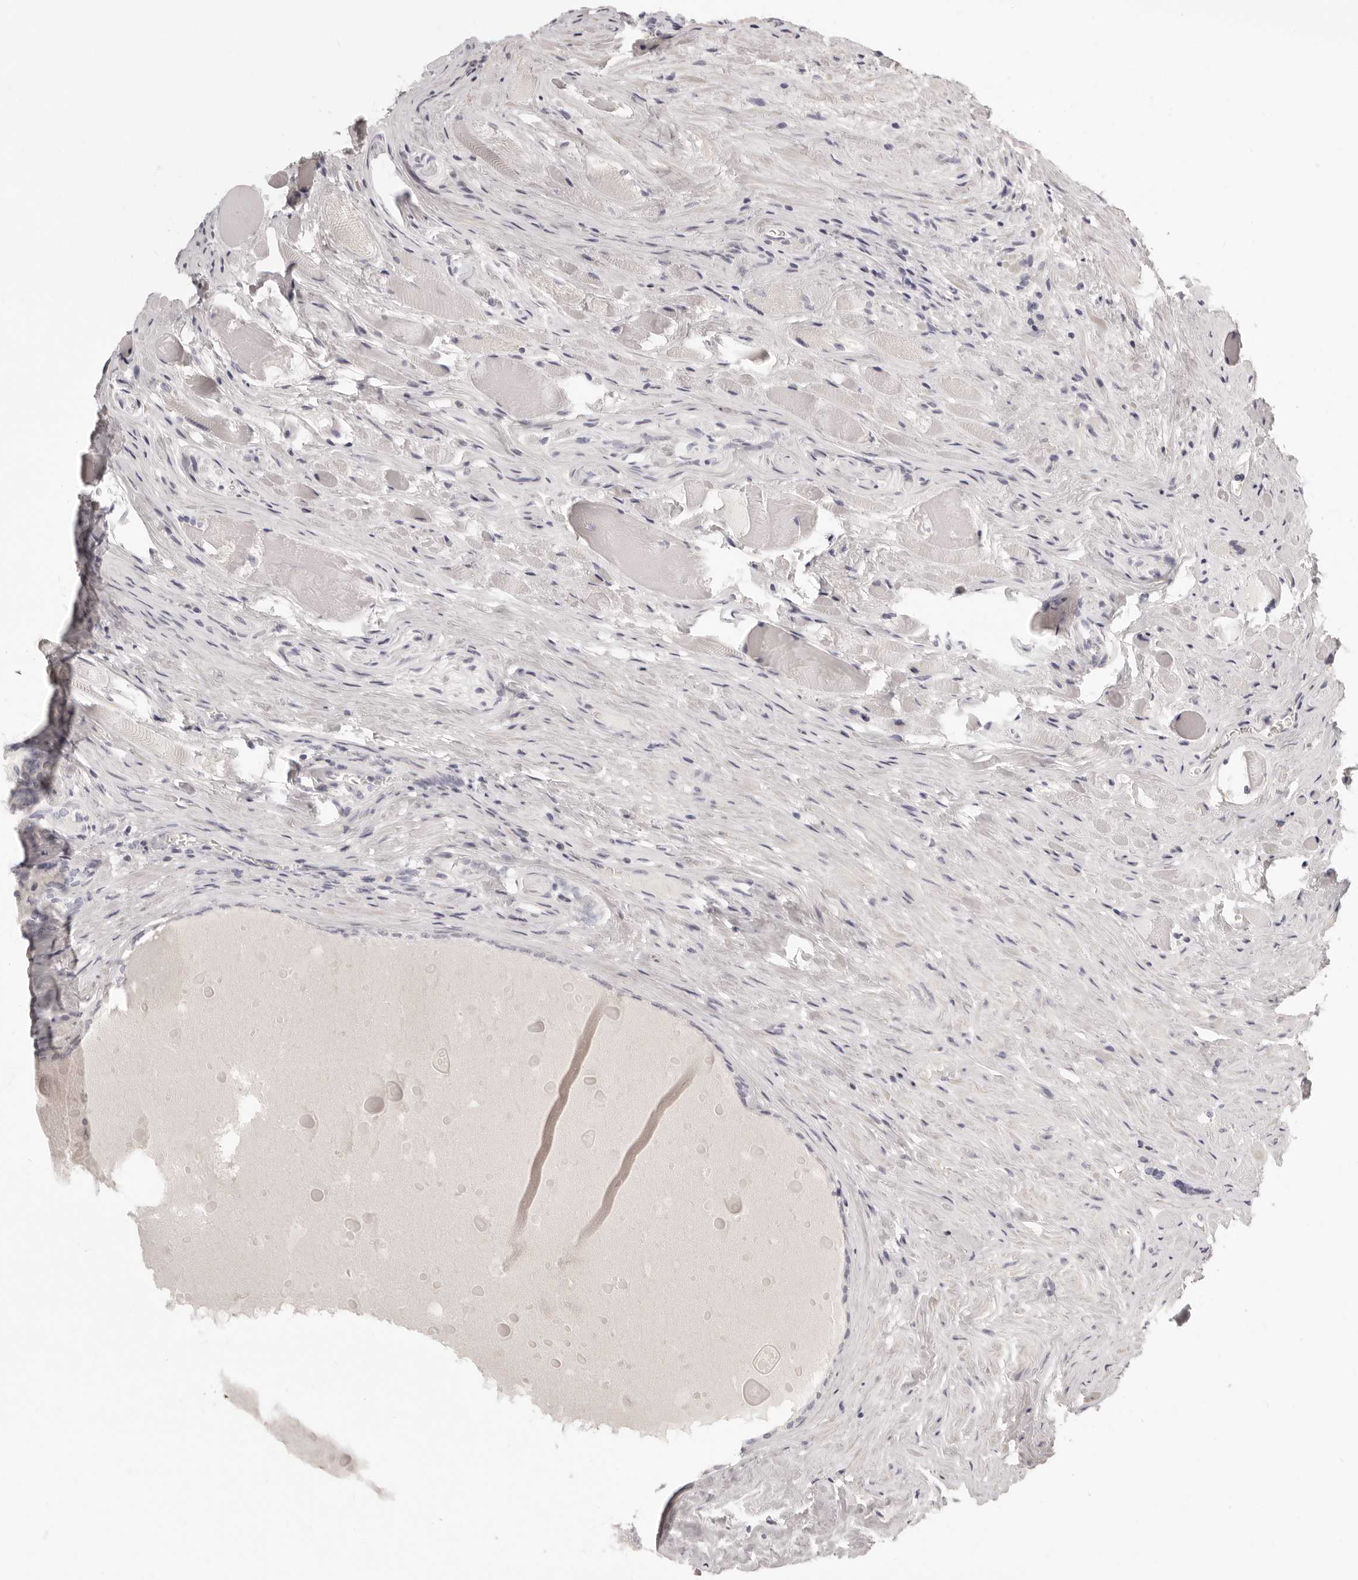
{"staining": {"intensity": "negative", "quantity": "none", "location": "none"}, "tissue": "prostate cancer", "cell_type": "Tumor cells", "image_type": "cancer", "snomed": [{"axis": "morphology", "description": "Adenocarcinoma, Low grade"}, {"axis": "topography", "description": "Prostate"}], "caption": "Tumor cells show no significant protein expression in adenocarcinoma (low-grade) (prostate).", "gene": "FABP1", "patient": {"sex": "male", "age": 72}}